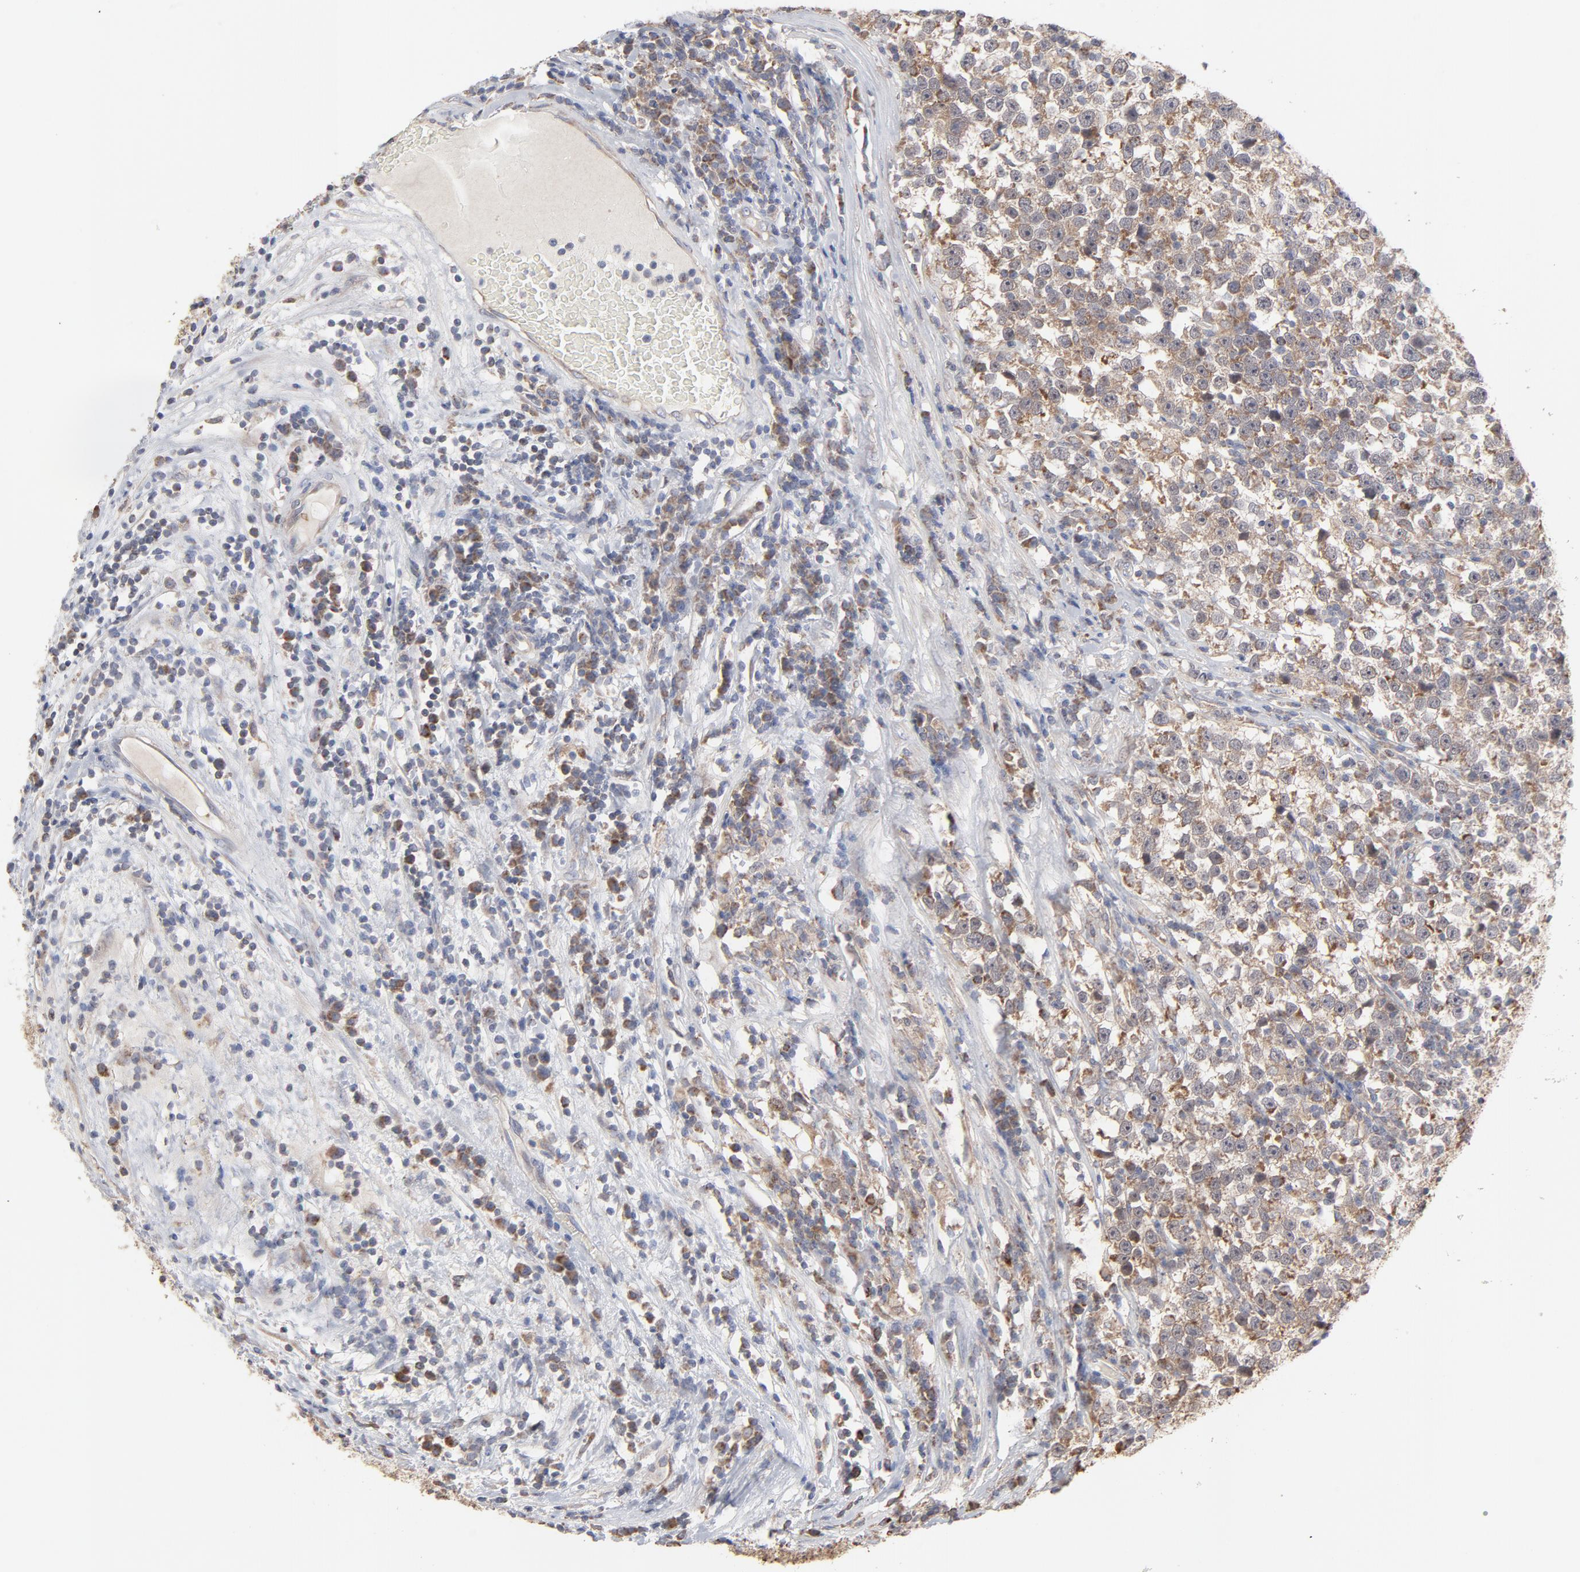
{"staining": {"intensity": "moderate", "quantity": ">75%", "location": "cytoplasmic/membranous"}, "tissue": "testis cancer", "cell_type": "Tumor cells", "image_type": "cancer", "snomed": [{"axis": "morphology", "description": "Seminoma, NOS"}, {"axis": "topography", "description": "Testis"}], "caption": "Protein expression analysis of testis cancer (seminoma) shows moderate cytoplasmic/membranous expression in approximately >75% of tumor cells.", "gene": "PPFIBP2", "patient": {"sex": "male", "age": 43}}